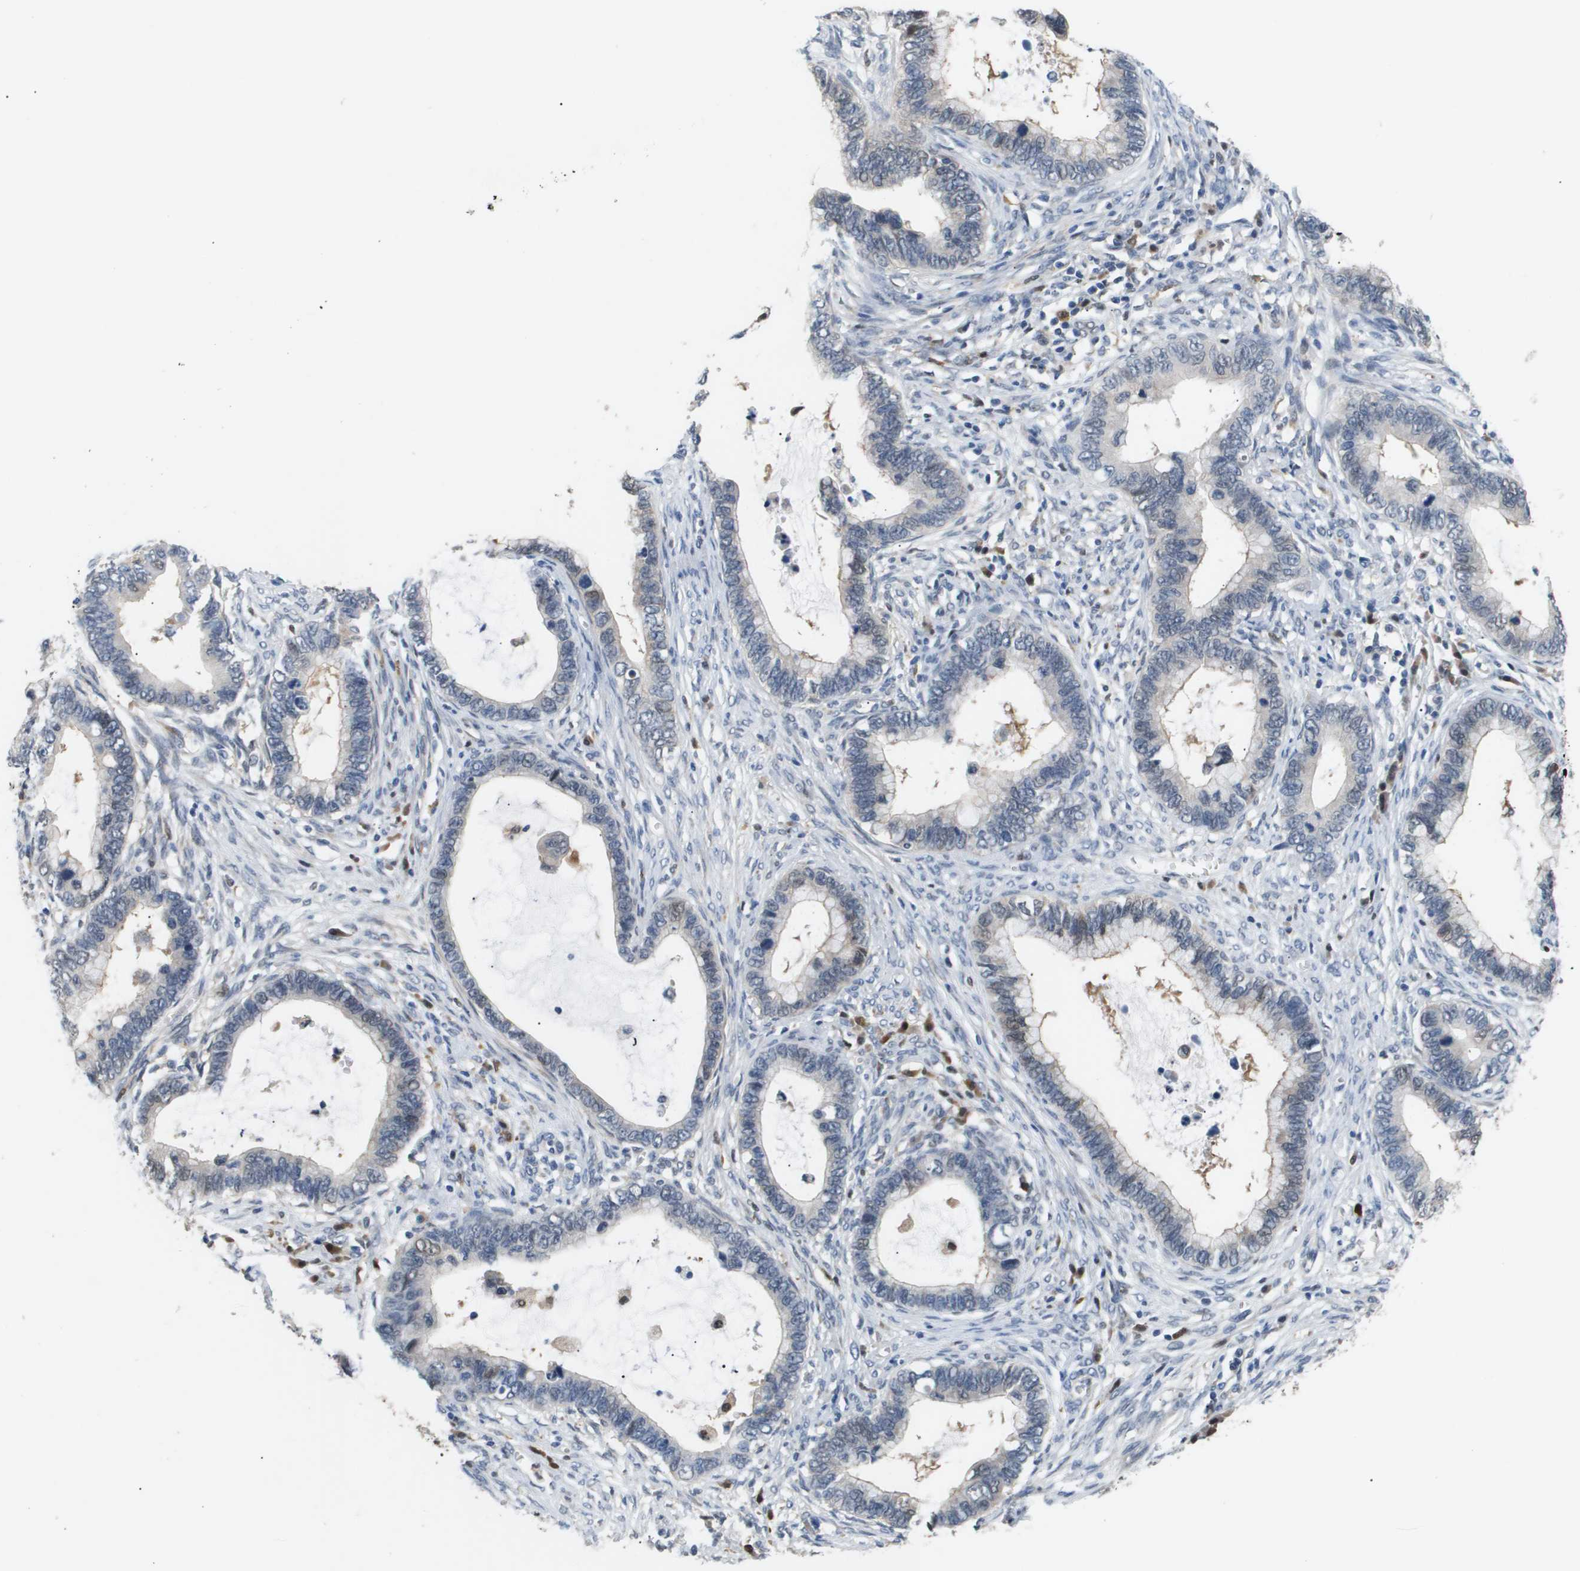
{"staining": {"intensity": "weak", "quantity": "<25%", "location": "cytoplasmic/membranous"}, "tissue": "cervical cancer", "cell_type": "Tumor cells", "image_type": "cancer", "snomed": [{"axis": "morphology", "description": "Adenocarcinoma, NOS"}, {"axis": "topography", "description": "Cervix"}], "caption": "The IHC image has no significant staining in tumor cells of cervical adenocarcinoma tissue.", "gene": "AKR1A1", "patient": {"sex": "female", "age": 44}}